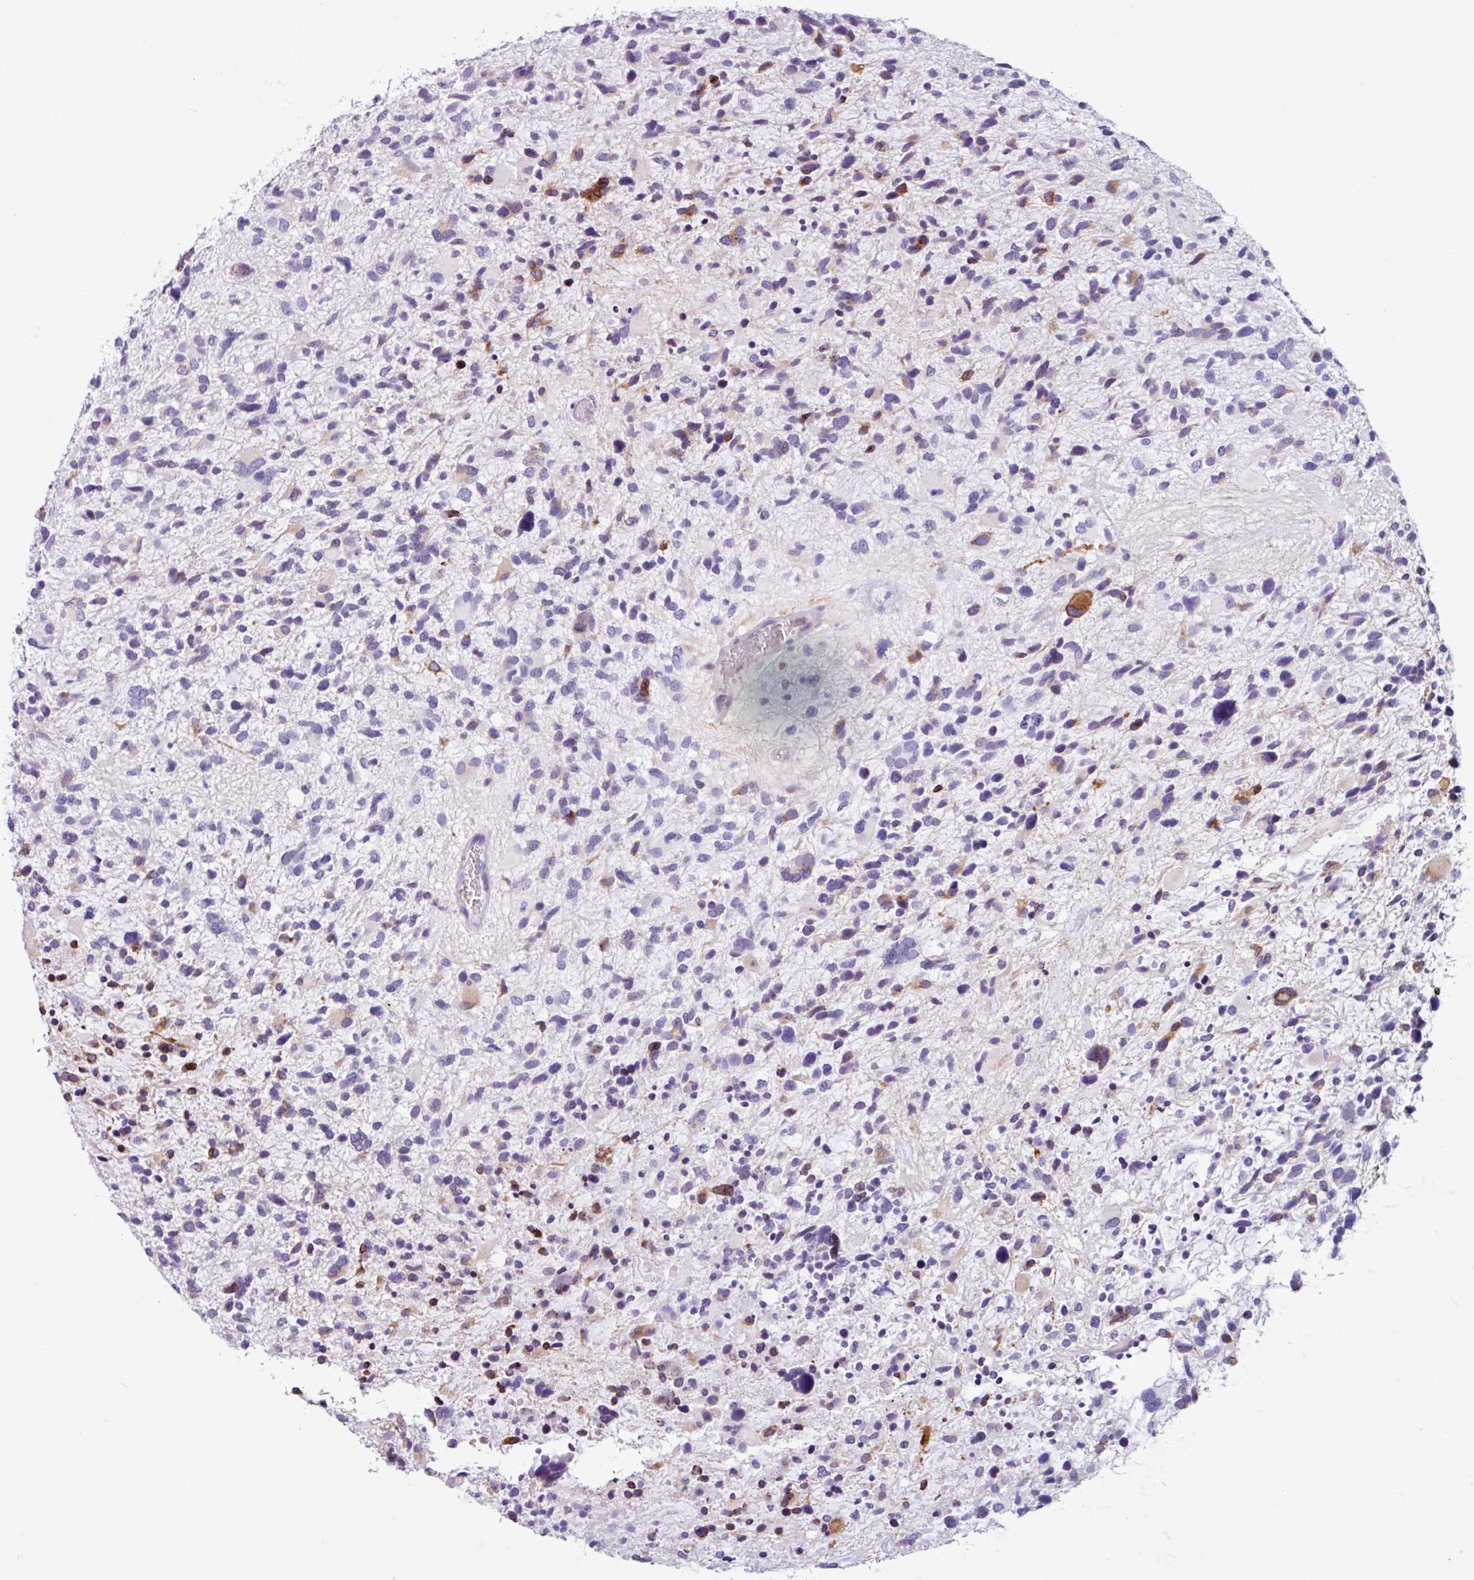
{"staining": {"intensity": "moderate", "quantity": "<25%", "location": "cytoplasmic/membranous"}, "tissue": "glioma", "cell_type": "Tumor cells", "image_type": "cancer", "snomed": [{"axis": "morphology", "description": "Glioma, malignant, High grade"}, {"axis": "topography", "description": "Brain"}], "caption": "The photomicrograph exhibits immunohistochemical staining of malignant glioma (high-grade). There is moderate cytoplasmic/membranous positivity is seen in about <25% of tumor cells. (DAB (3,3'-diaminobenzidine) IHC with brightfield microscopy, high magnification).", "gene": "PPP1R35", "patient": {"sex": "female", "age": 11}}